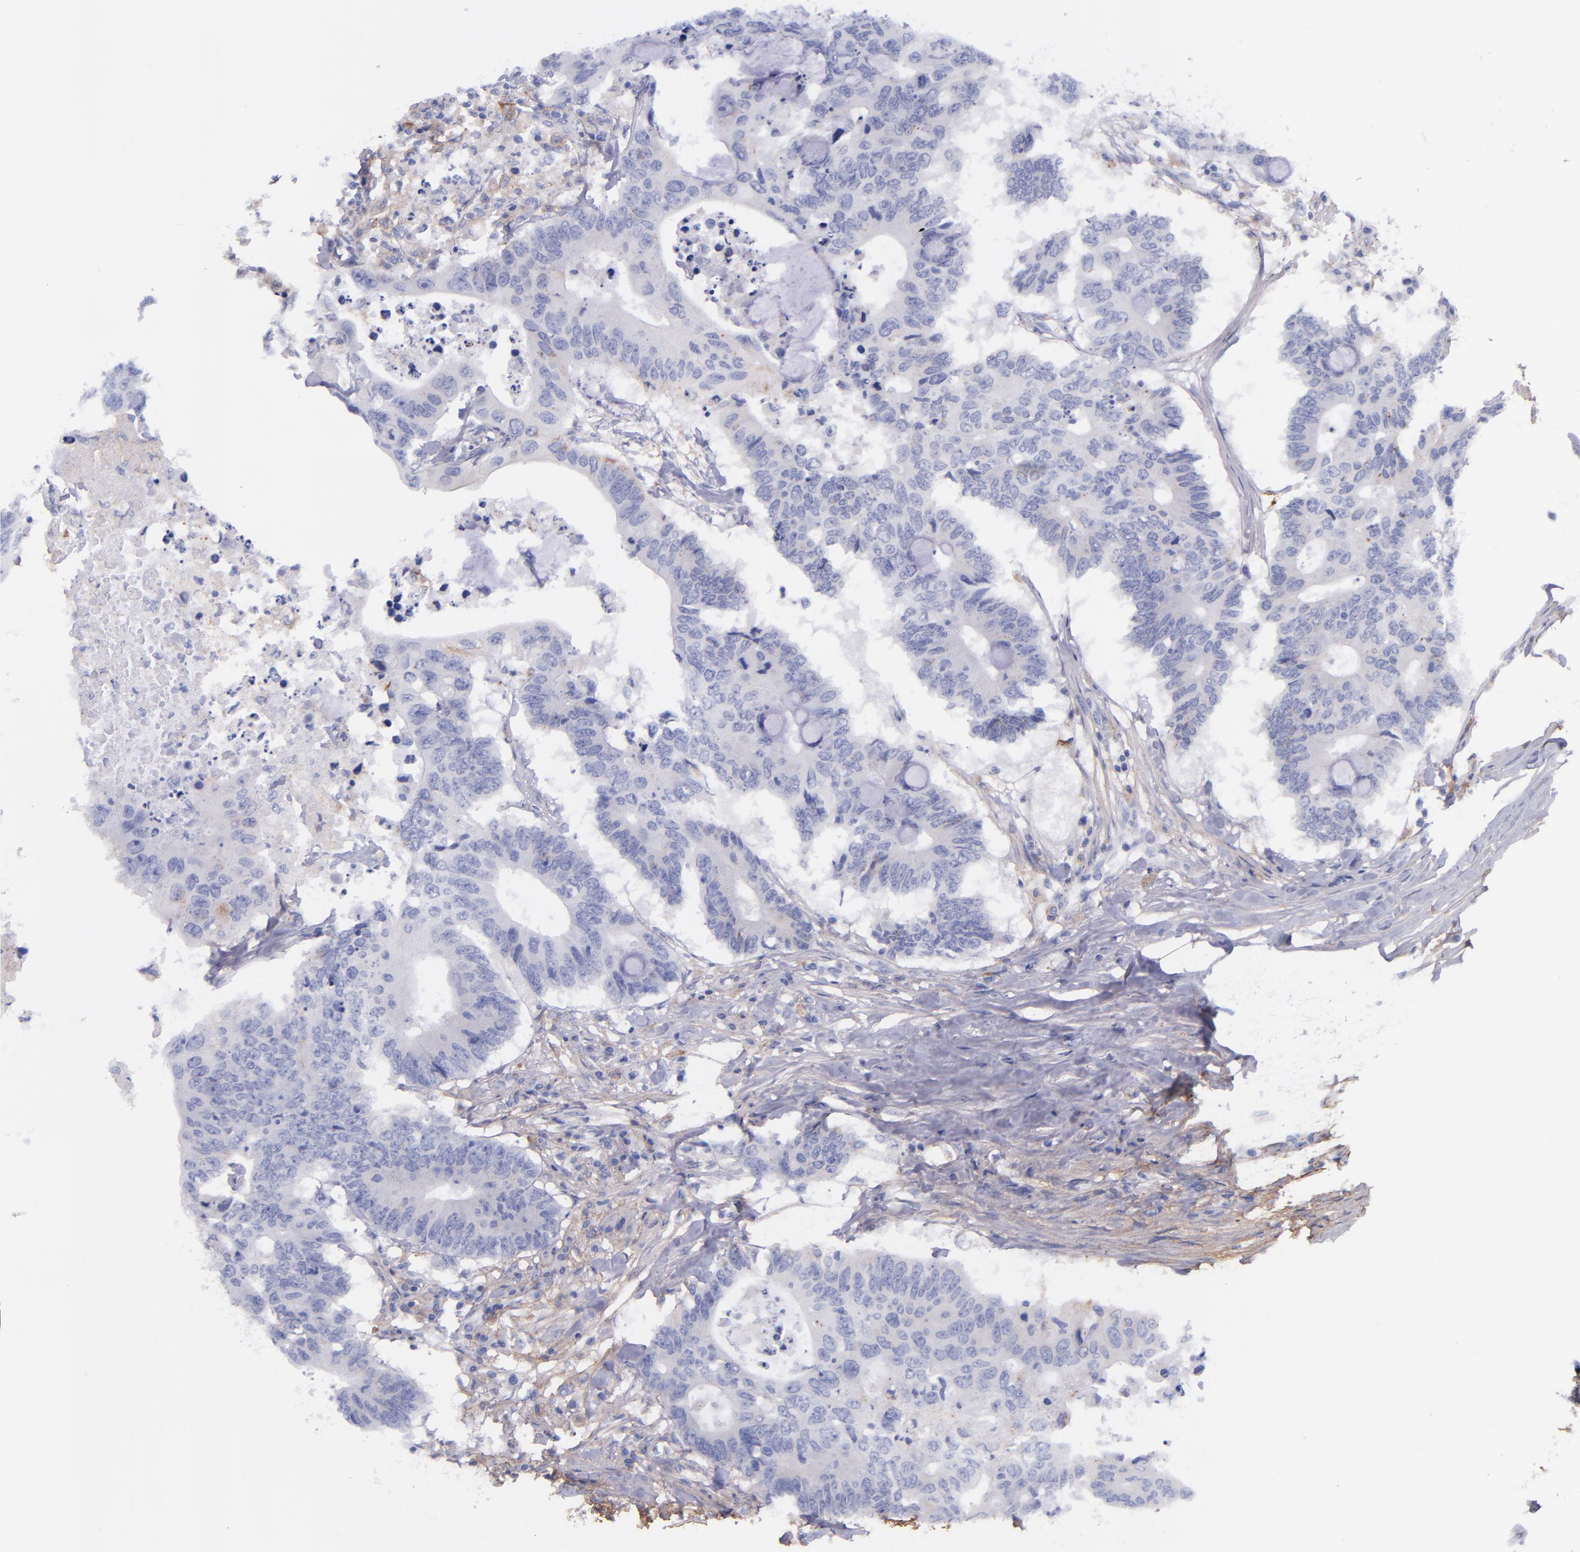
{"staining": {"intensity": "negative", "quantity": "none", "location": "none"}, "tissue": "colorectal cancer", "cell_type": "Tumor cells", "image_type": "cancer", "snomed": [{"axis": "morphology", "description": "Adenocarcinoma, NOS"}, {"axis": "topography", "description": "Colon"}], "caption": "High magnification brightfield microscopy of adenocarcinoma (colorectal) stained with DAB (brown) and counterstained with hematoxylin (blue): tumor cells show no significant positivity.", "gene": "IVL", "patient": {"sex": "male", "age": 71}}